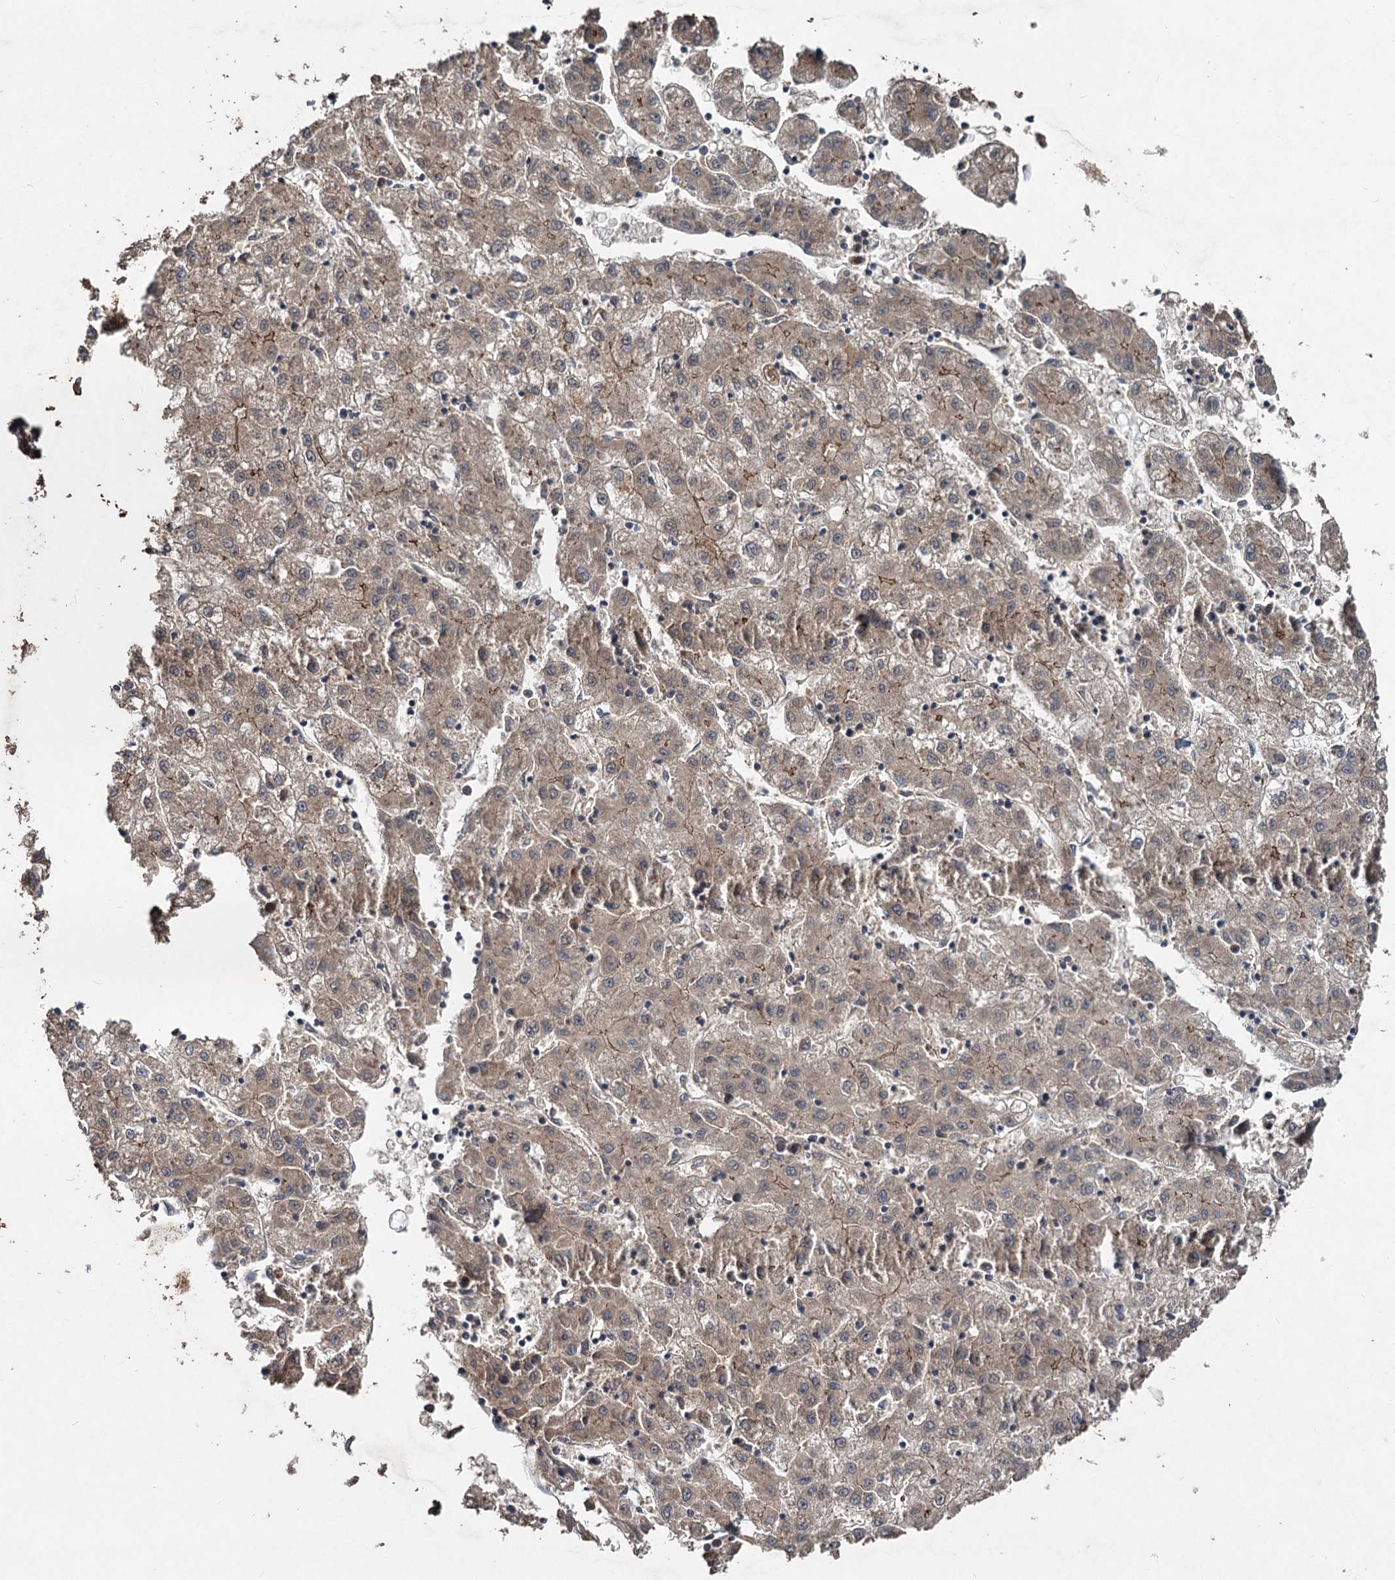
{"staining": {"intensity": "weak", "quantity": ">75%", "location": "cytoplasmic/membranous"}, "tissue": "liver cancer", "cell_type": "Tumor cells", "image_type": "cancer", "snomed": [{"axis": "morphology", "description": "Carcinoma, Hepatocellular, NOS"}, {"axis": "topography", "description": "Liver"}], "caption": "Protein analysis of liver cancer tissue displays weak cytoplasmic/membranous staining in approximately >75% of tumor cells.", "gene": "RITA1", "patient": {"sex": "male", "age": 72}}